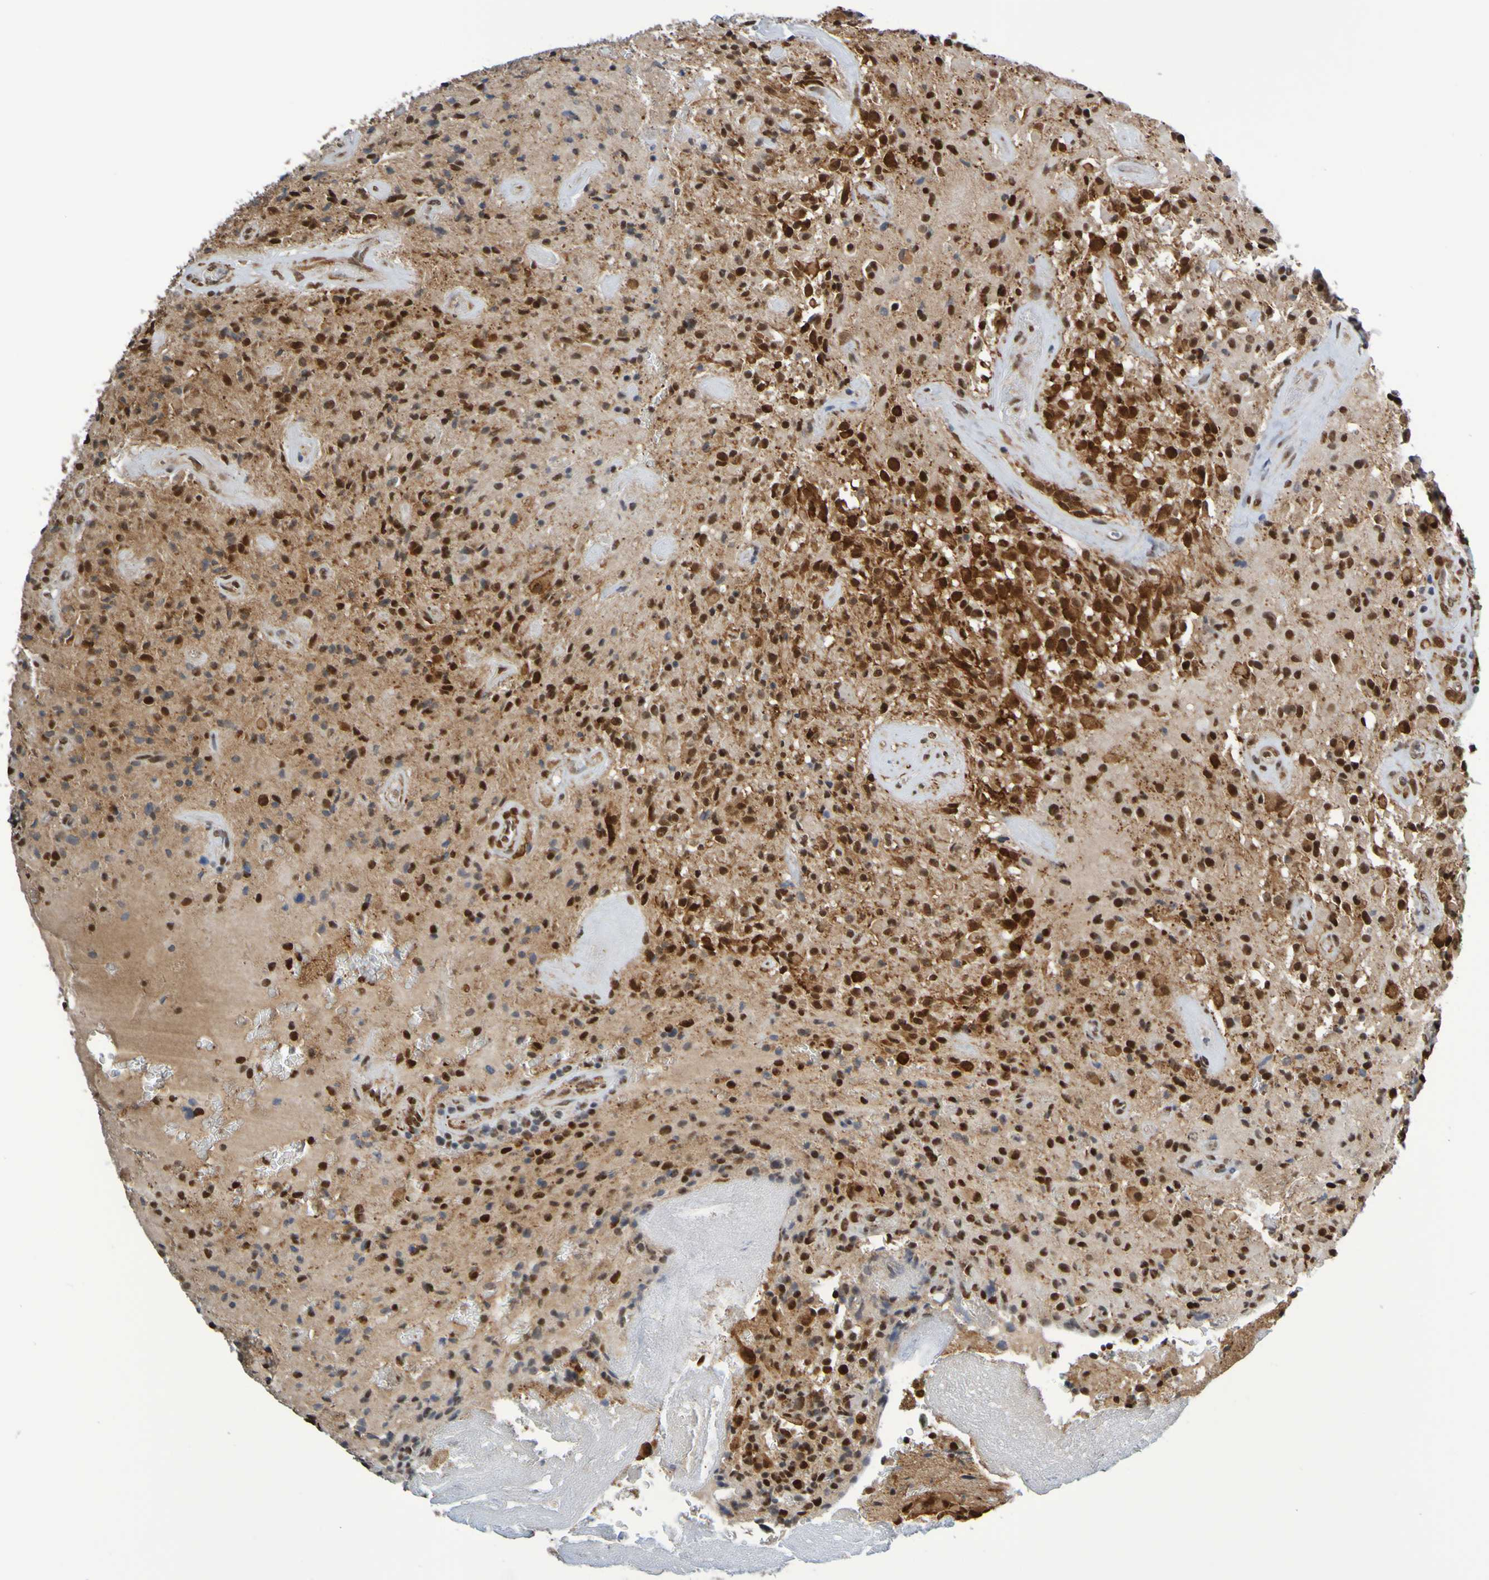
{"staining": {"intensity": "strong", "quantity": ">75%", "location": "nuclear"}, "tissue": "glioma", "cell_type": "Tumor cells", "image_type": "cancer", "snomed": [{"axis": "morphology", "description": "Glioma, malignant, High grade"}, {"axis": "topography", "description": "Brain"}], "caption": "This photomicrograph exhibits IHC staining of human malignant glioma (high-grade), with high strong nuclear staining in about >75% of tumor cells.", "gene": "HDAC2", "patient": {"sex": "male", "age": 71}}